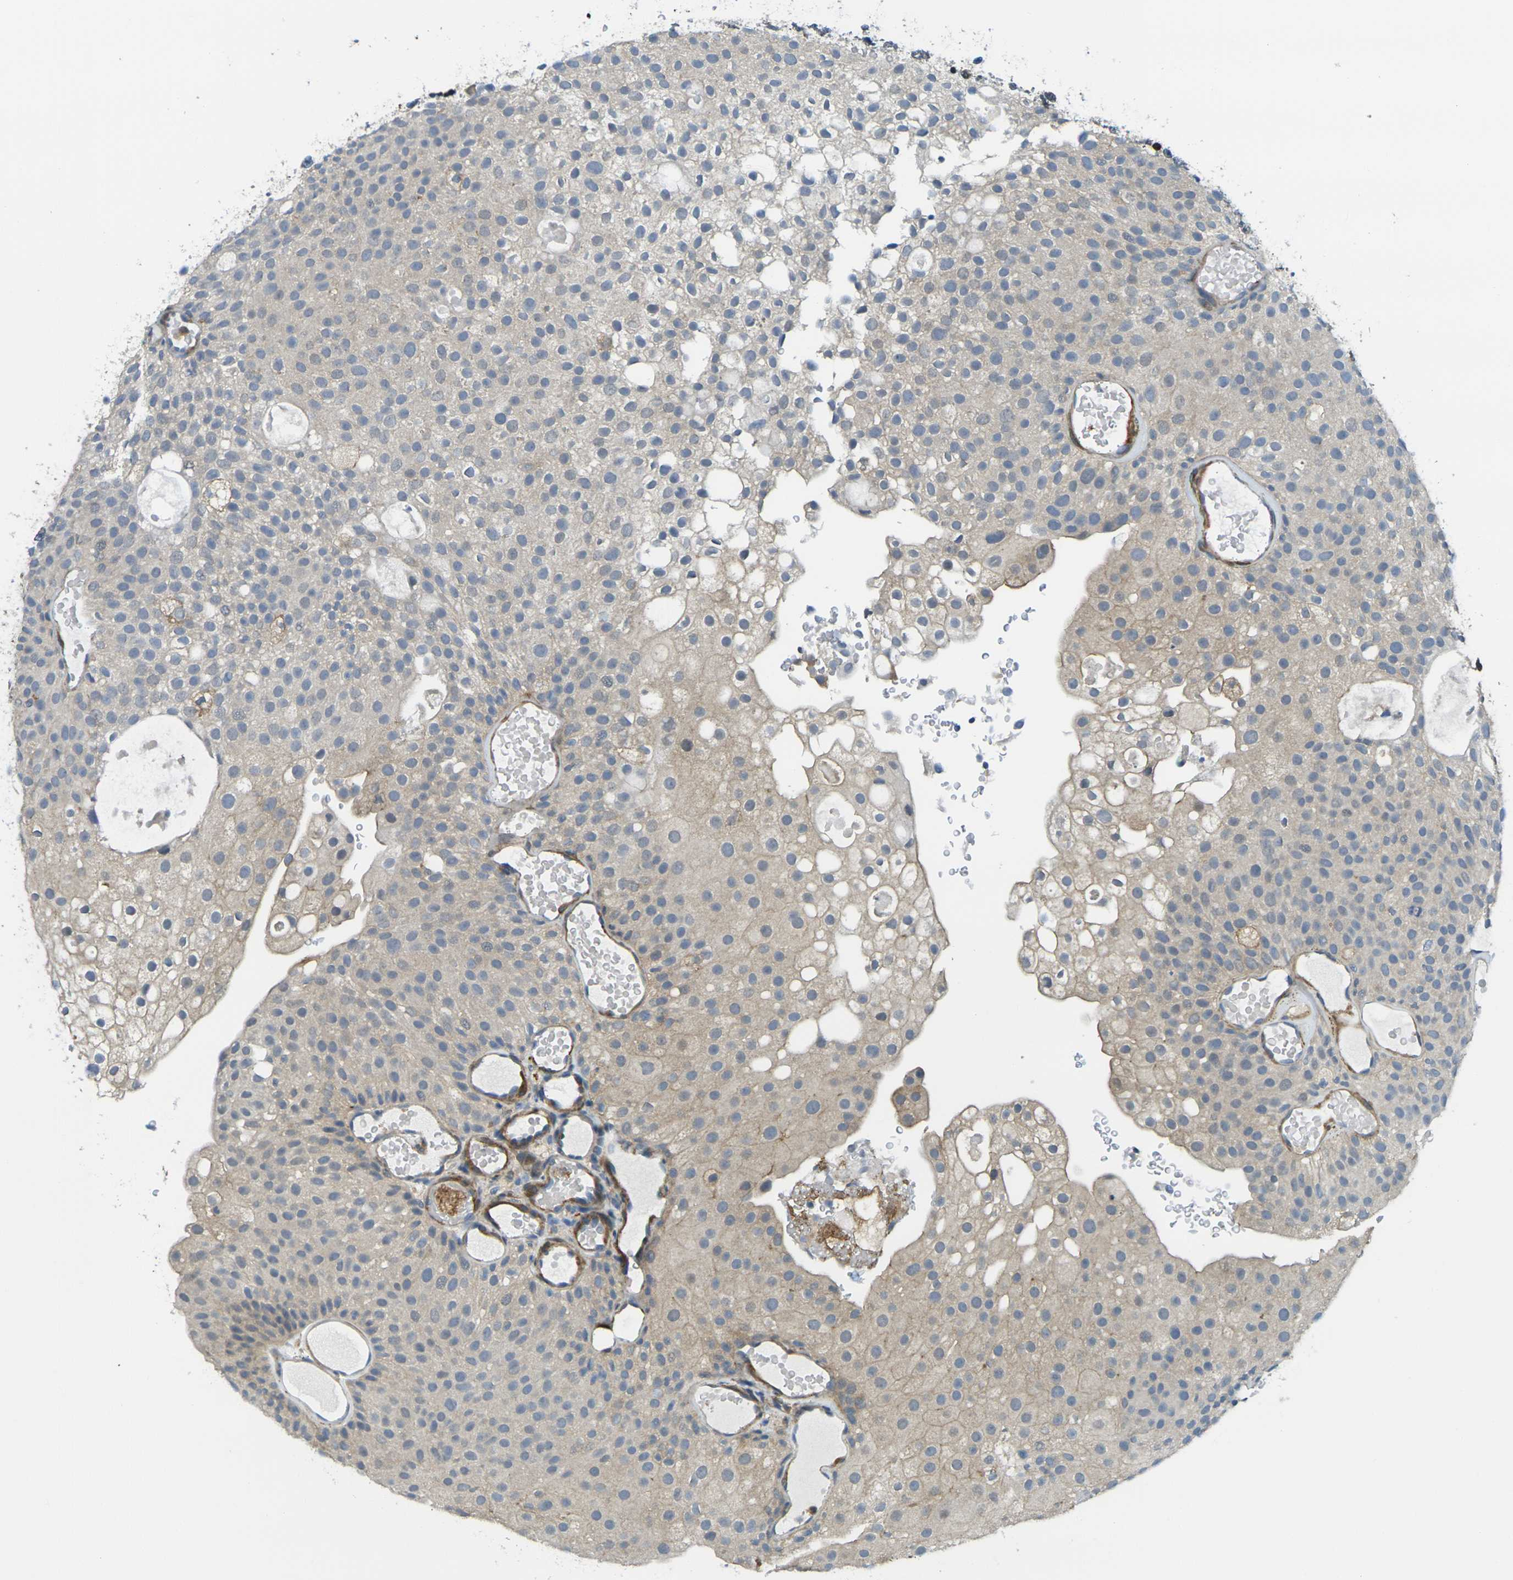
{"staining": {"intensity": "weak", "quantity": "<25%", "location": "cytoplasmic/membranous"}, "tissue": "urothelial cancer", "cell_type": "Tumor cells", "image_type": "cancer", "snomed": [{"axis": "morphology", "description": "Urothelial carcinoma, Low grade"}, {"axis": "topography", "description": "Urinary bladder"}], "caption": "IHC micrograph of urothelial carcinoma (low-grade) stained for a protein (brown), which displays no staining in tumor cells.", "gene": "LASP1", "patient": {"sex": "male", "age": 78}}